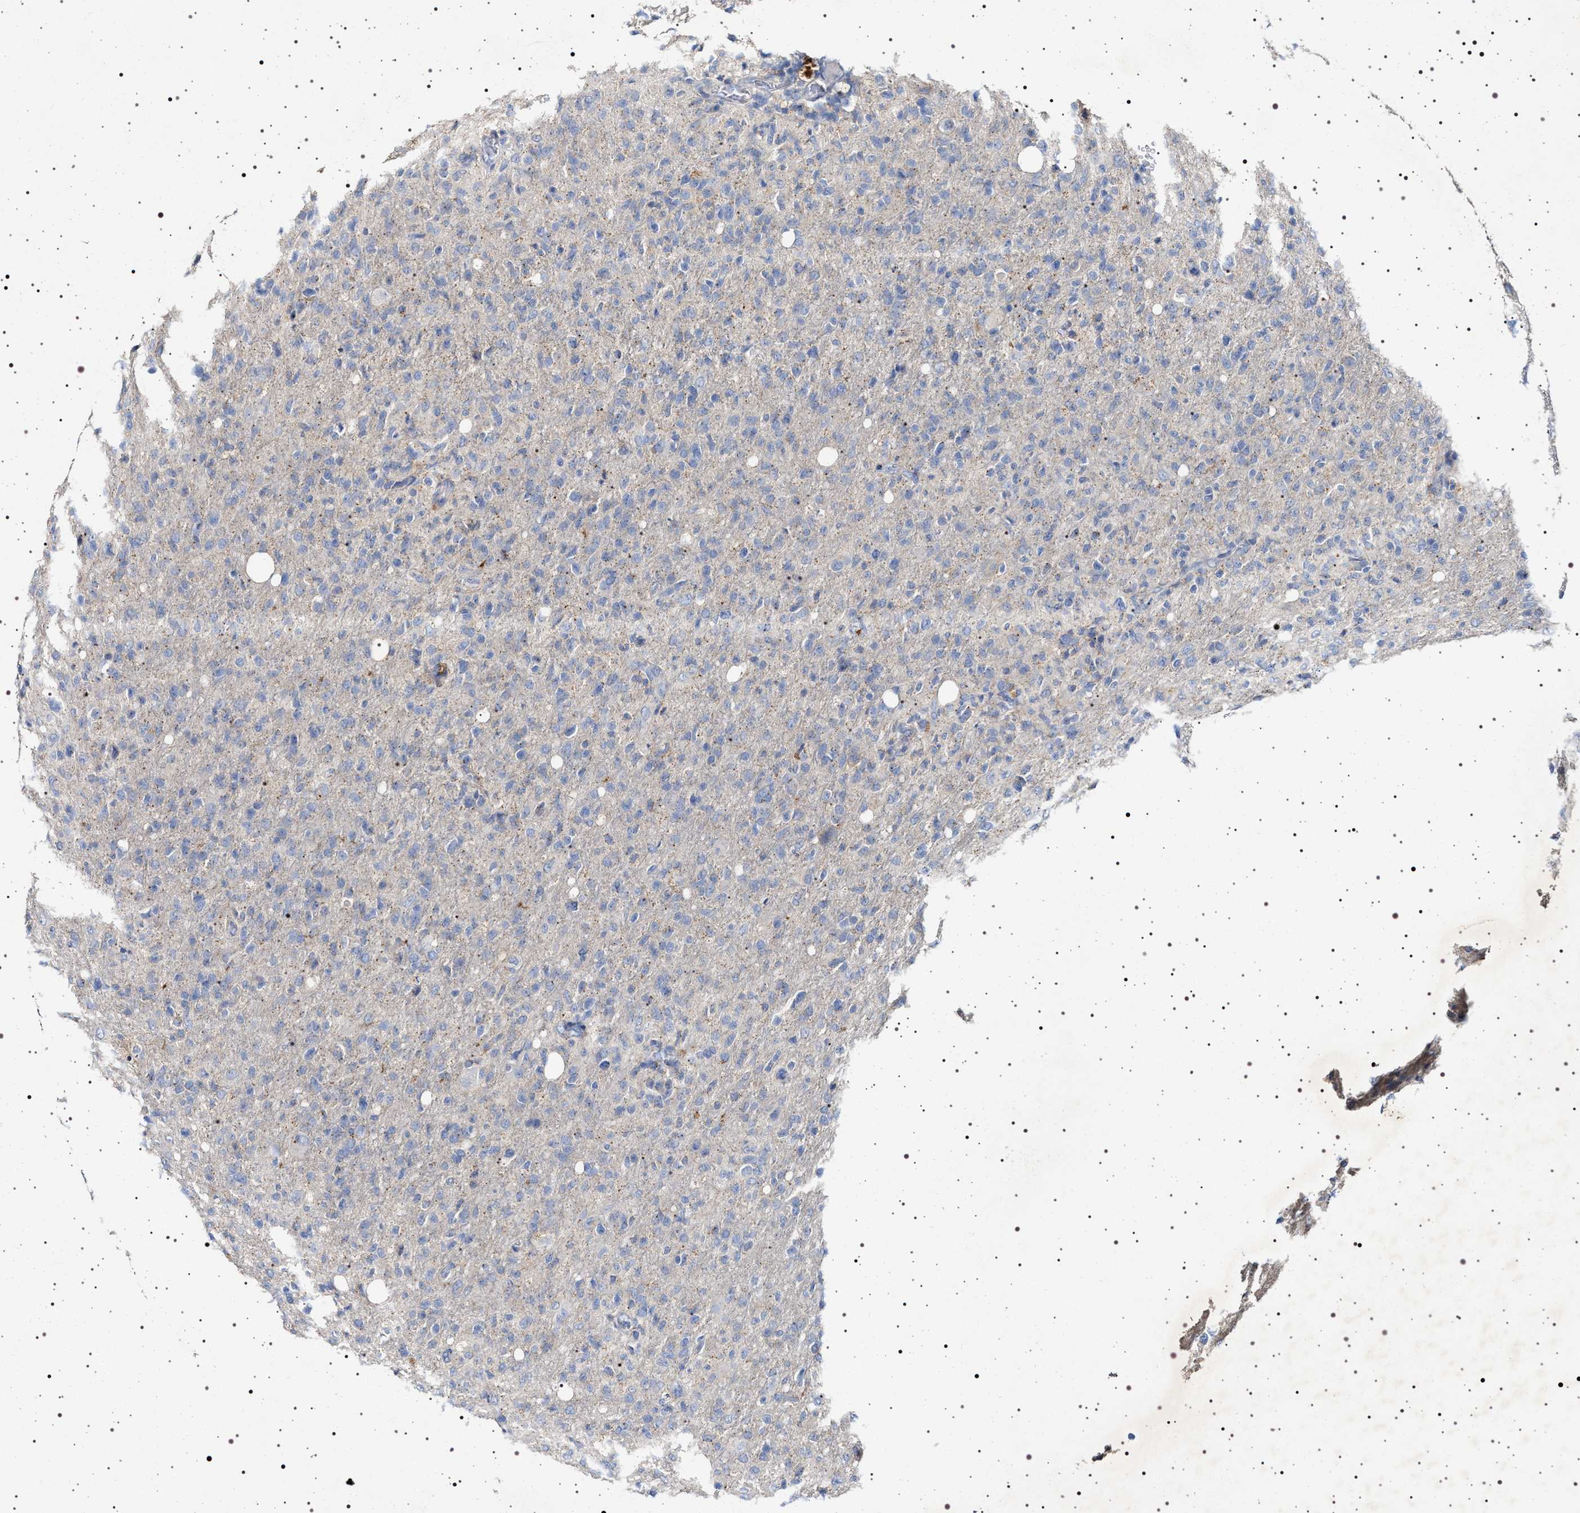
{"staining": {"intensity": "negative", "quantity": "none", "location": "none"}, "tissue": "glioma", "cell_type": "Tumor cells", "image_type": "cancer", "snomed": [{"axis": "morphology", "description": "Glioma, malignant, High grade"}, {"axis": "topography", "description": "Brain"}], "caption": "Glioma was stained to show a protein in brown. There is no significant positivity in tumor cells.", "gene": "NAALADL2", "patient": {"sex": "female", "age": 57}}